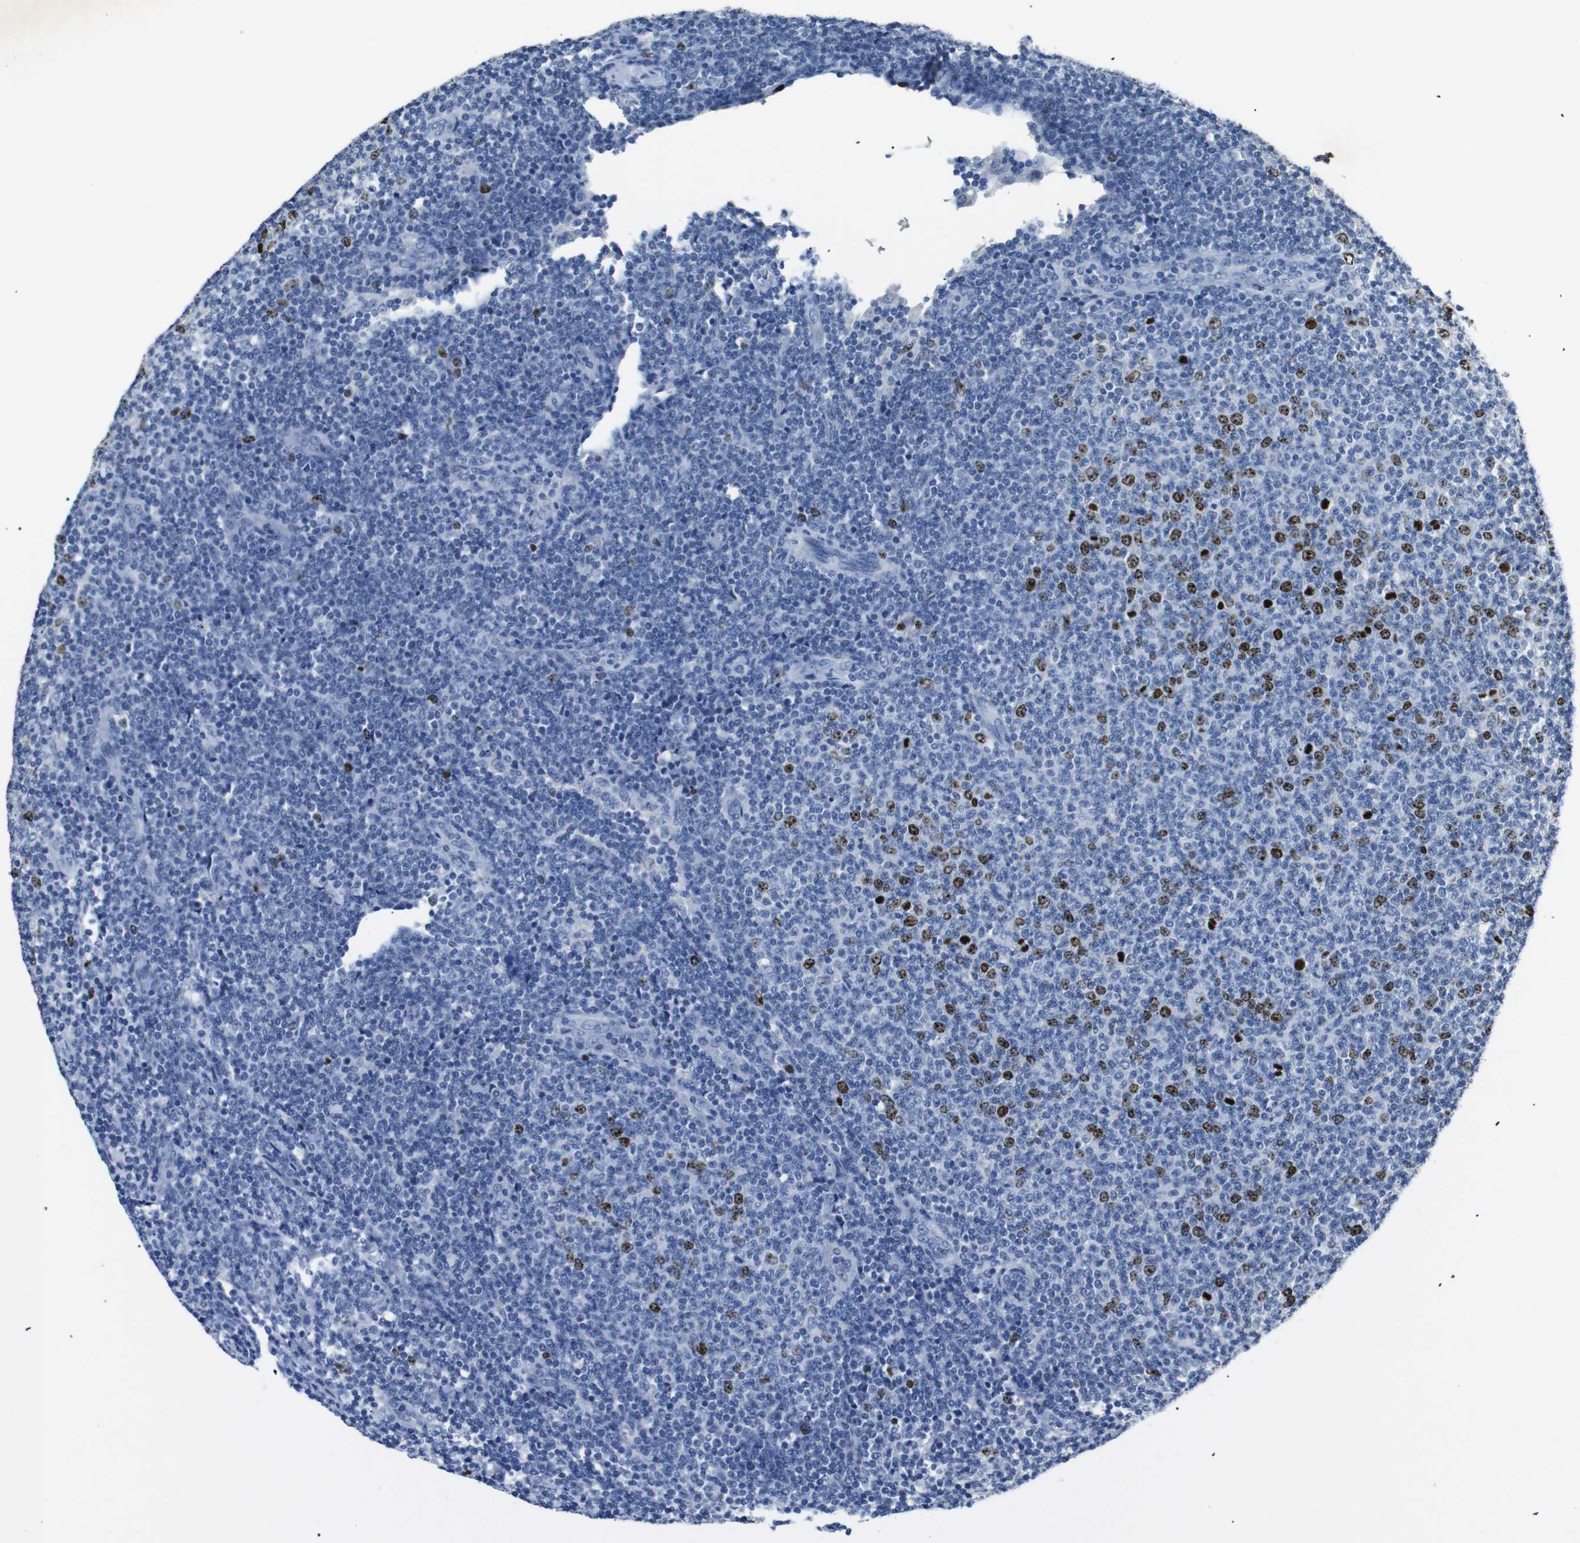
{"staining": {"intensity": "strong", "quantity": "<25%", "location": "nuclear"}, "tissue": "lymphoma", "cell_type": "Tumor cells", "image_type": "cancer", "snomed": [{"axis": "morphology", "description": "Malignant lymphoma, non-Hodgkin's type, Low grade"}, {"axis": "topography", "description": "Lymph node"}], "caption": "Protein staining by IHC demonstrates strong nuclear expression in about <25% of tumor cells in low-grade malignant lymphoma, non-Hodgkin's type. (DAB (3,3'-diaminobenzidine) = brown stain, brightfield microscopy at high magnification).", "gene": "INCENP", "patient": {"sex": "male", "age": 66}}